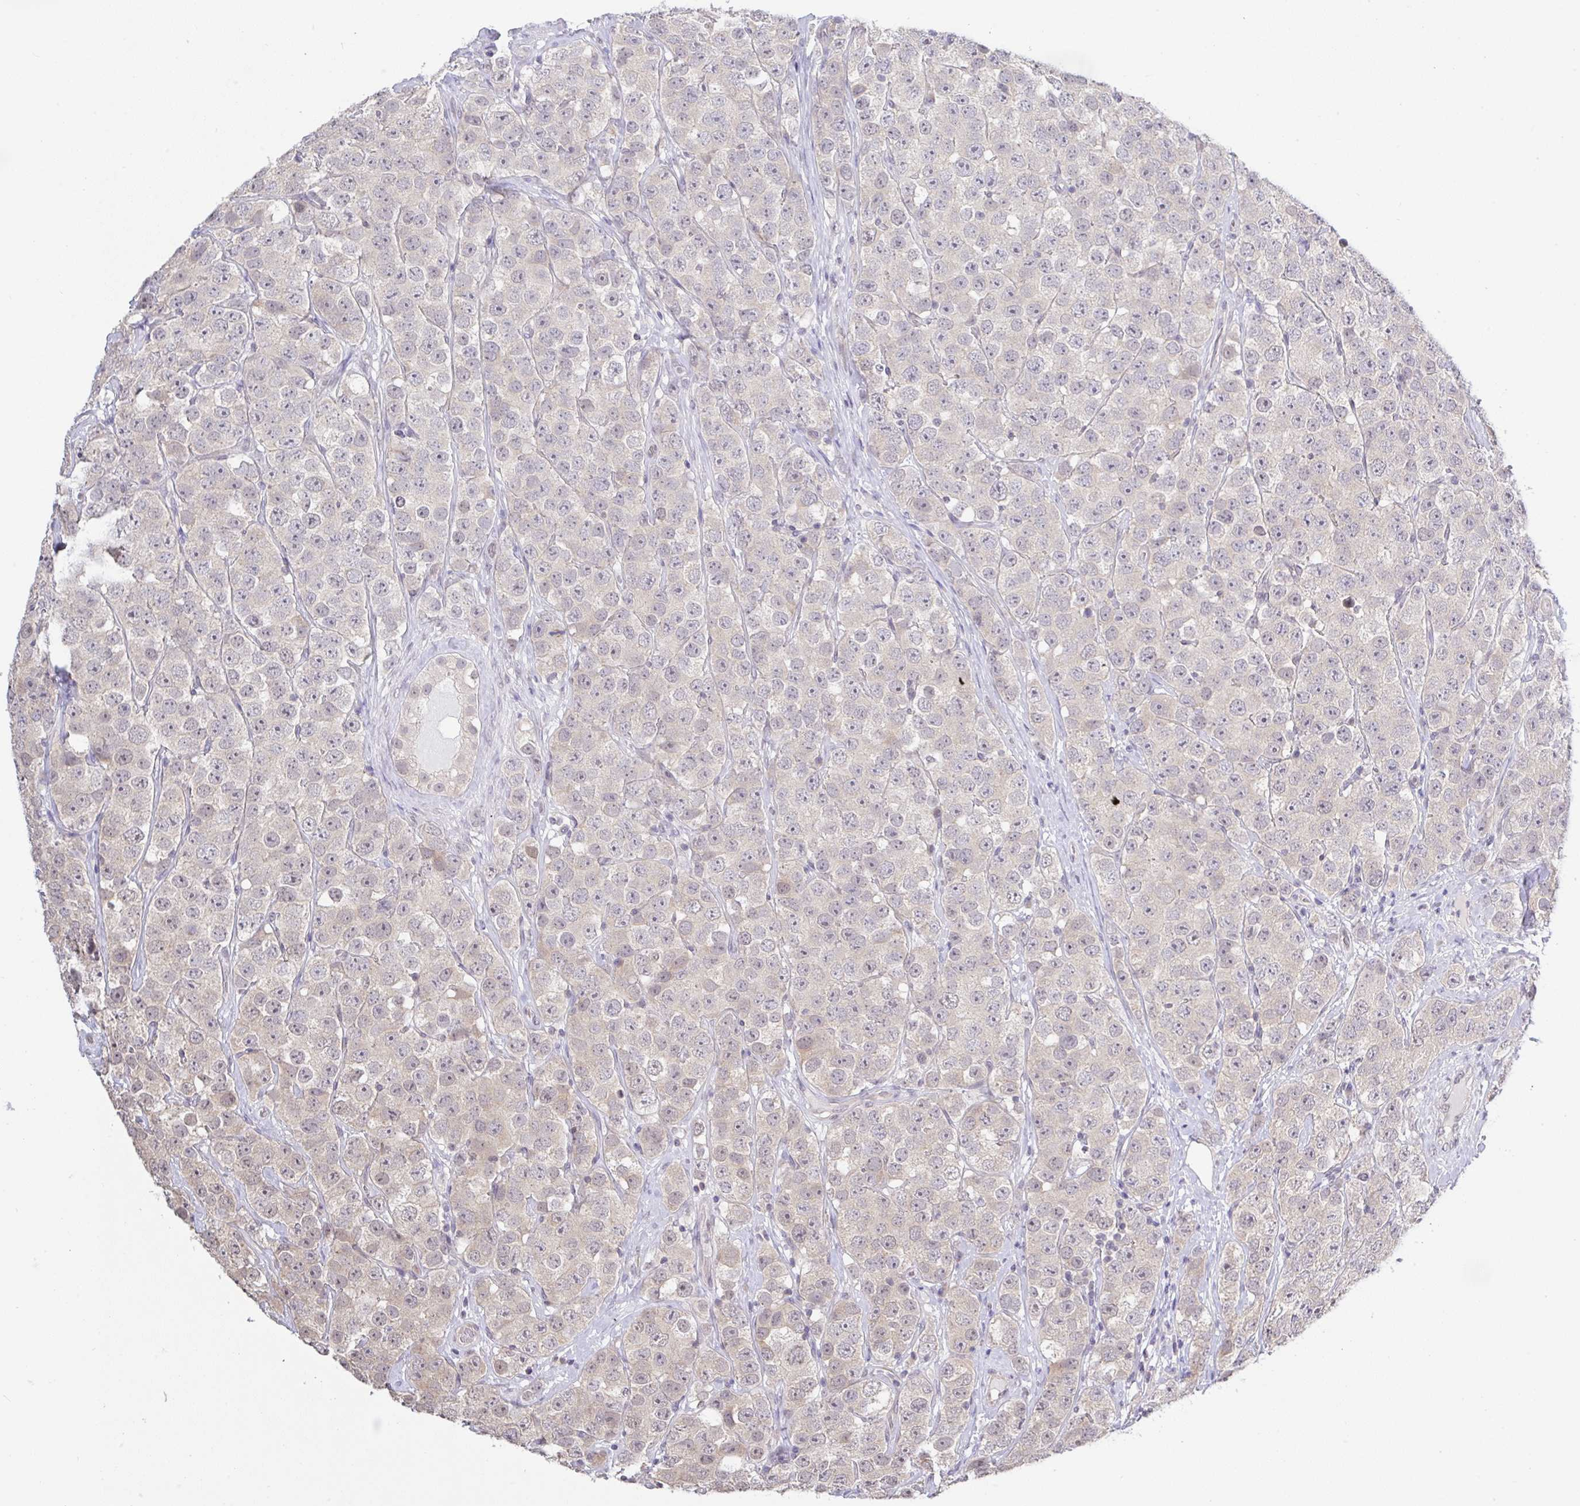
{"staining": {"intensity": "weak", "quantity": "<25%", "location": "nuclear"}, "tissue": "testis cancer", "cell_type": "Tumor cells", "image_type": "cancer", "snomed": [{"axis": "morphology", "description": "Seminoma, NOS"}, {"axis": "topography", "description": "Testis"}], "caption": "A high-resolution micrograph shows immunohistochemistry staining of testis seminoma, which reveals no significant staining in tumor cells.", "gene": "HYPK", "patient": {"sex": "male", "age": 28}}